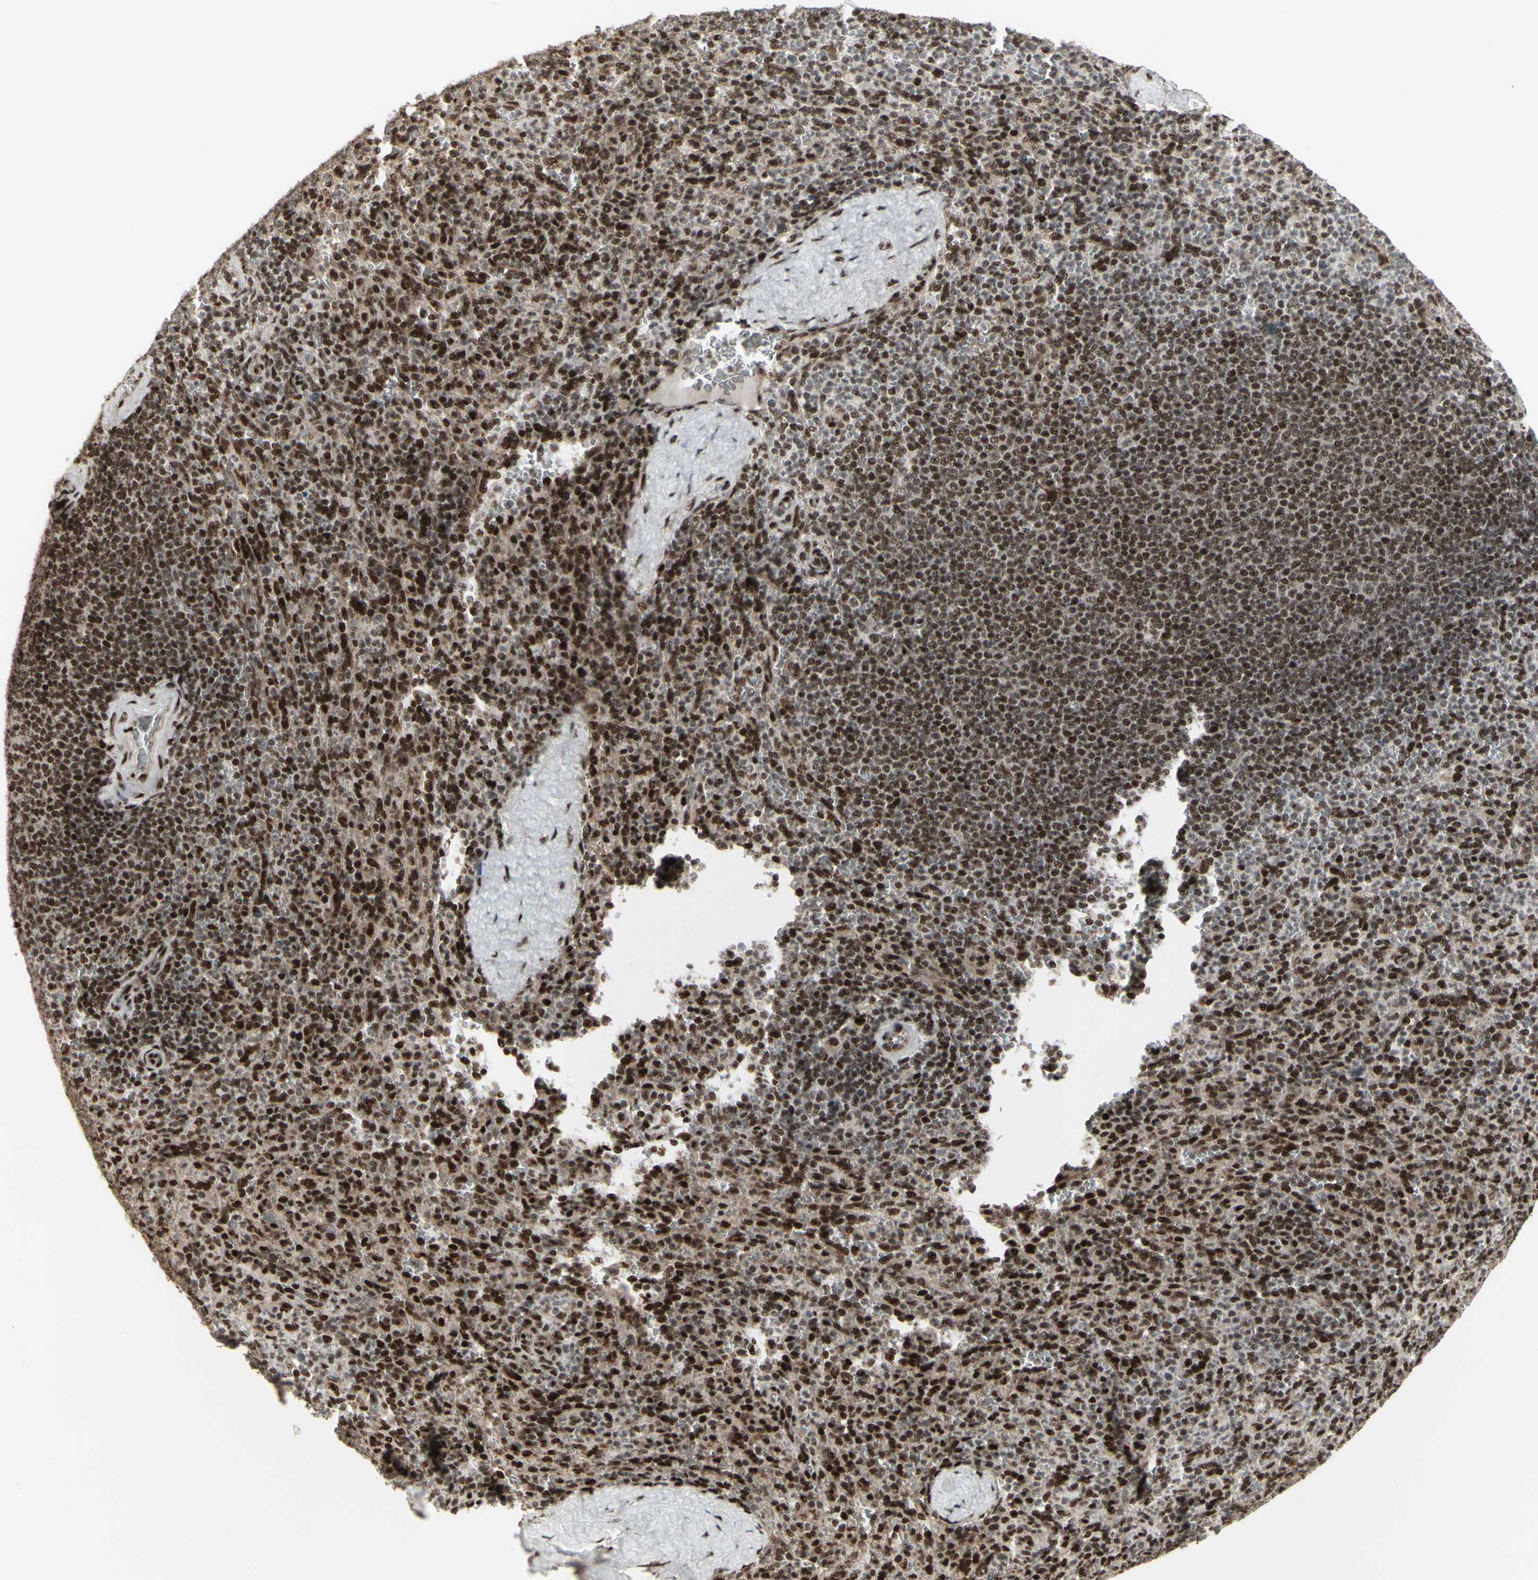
{"staining": {"intensity": "moderate", "quantity": ">75%", "location": "cytoplasmic/membranous,nuclear"}, "tissue": "spleen", "cell_type": "Cells in red pulp", "image_type": "normal", "snomed": [{"axis": "morphology", "description": "Normal tissue, NOS"}, {"axis": "topography", "description": "Spleen"}], "caption": "Protein analysis of unremarkable spleen reveals moderate cytoplasmic/membranous,nuclear expression in about >75% of cells in red pulp. (brown staining indicates protein expression, while blue staining denotes nuclei).", "gene": "CBX1", "patient": {"sex": "male", "age": 36}}